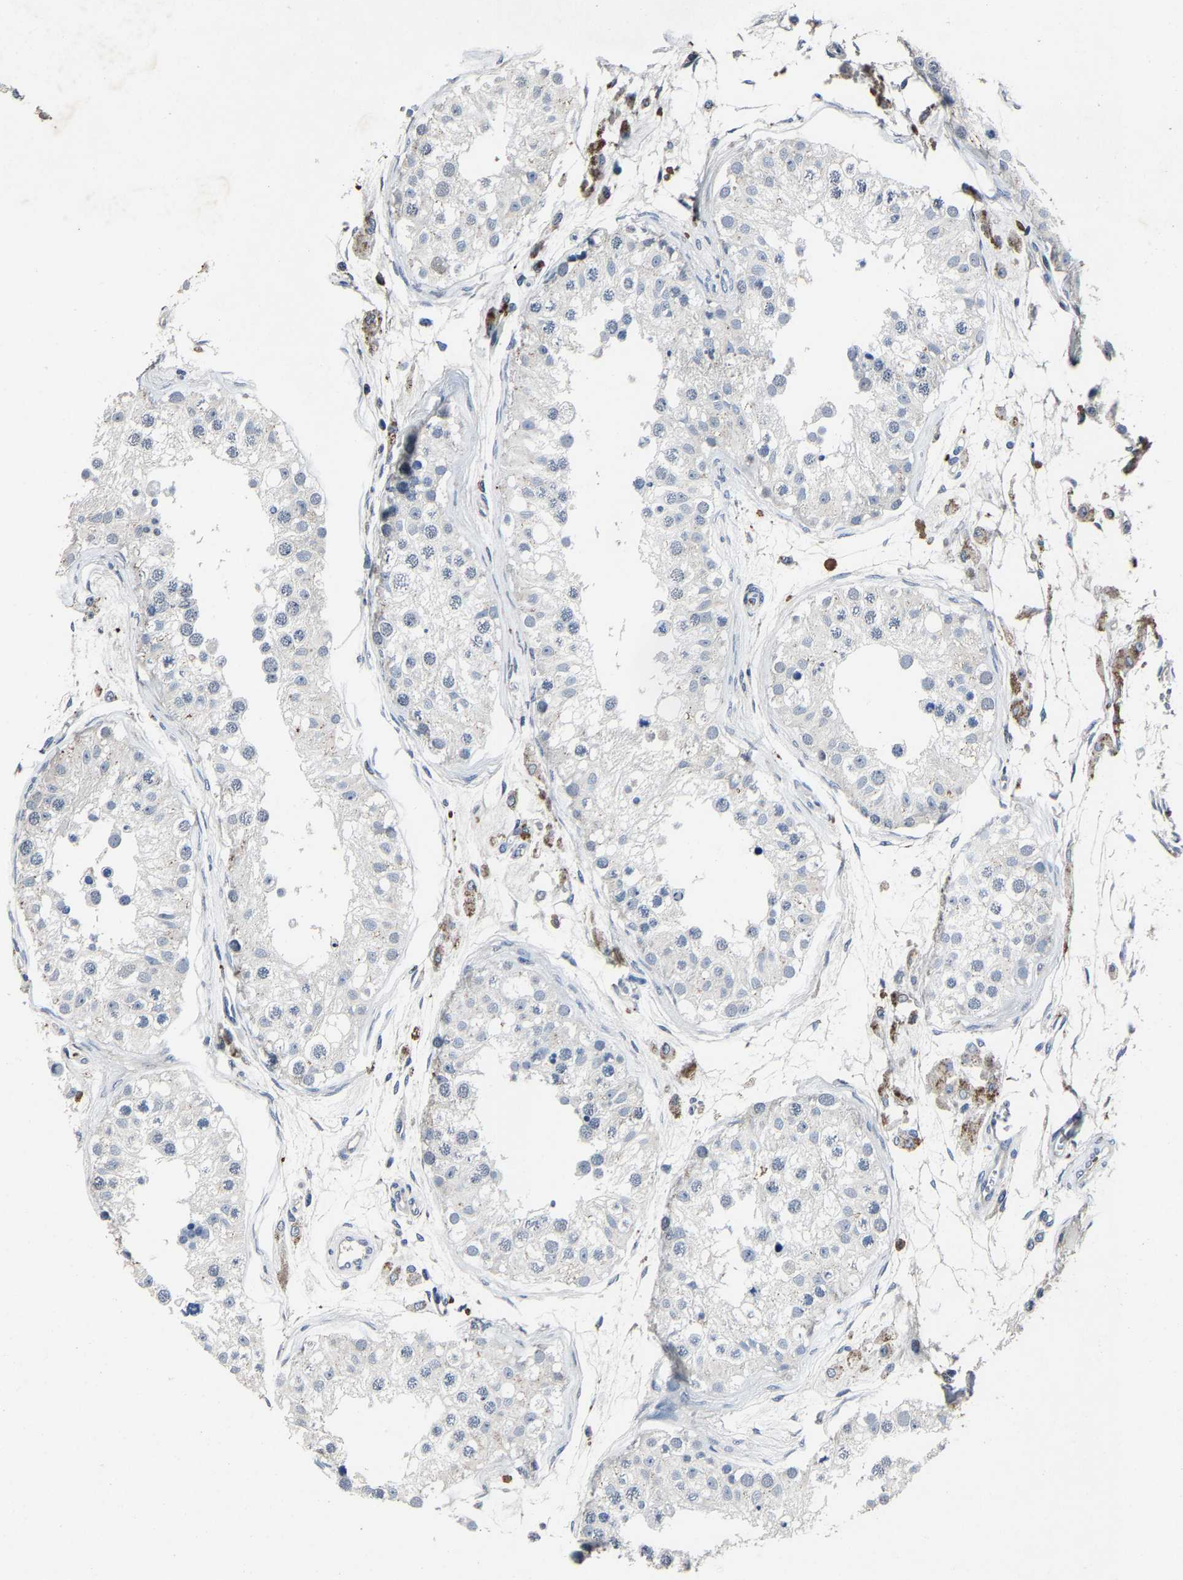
{"staining": {"intensity": "negative", "quantity": "none", "location": "none"}, "tissue": "testis", "cell_type": "Cells in seminiferous ducts", "image_type": "normal", "snomed": [{"axis": "morphology", "description": "Normal tissue, NOS"}, {"axis": "morphology", "description": "Adenocarcinoma, metastatic, NOS"}, {"axis": "topography", "description": "Testis"}], "caption": "A high-resolution photomicrograph shows immunohistochemistry staining of unremarkable testis, which shows no significant positivity in cells in seminiferous ducts.", "gene": "PCNX2", "patient": {"sex": "male", "age": 26}}